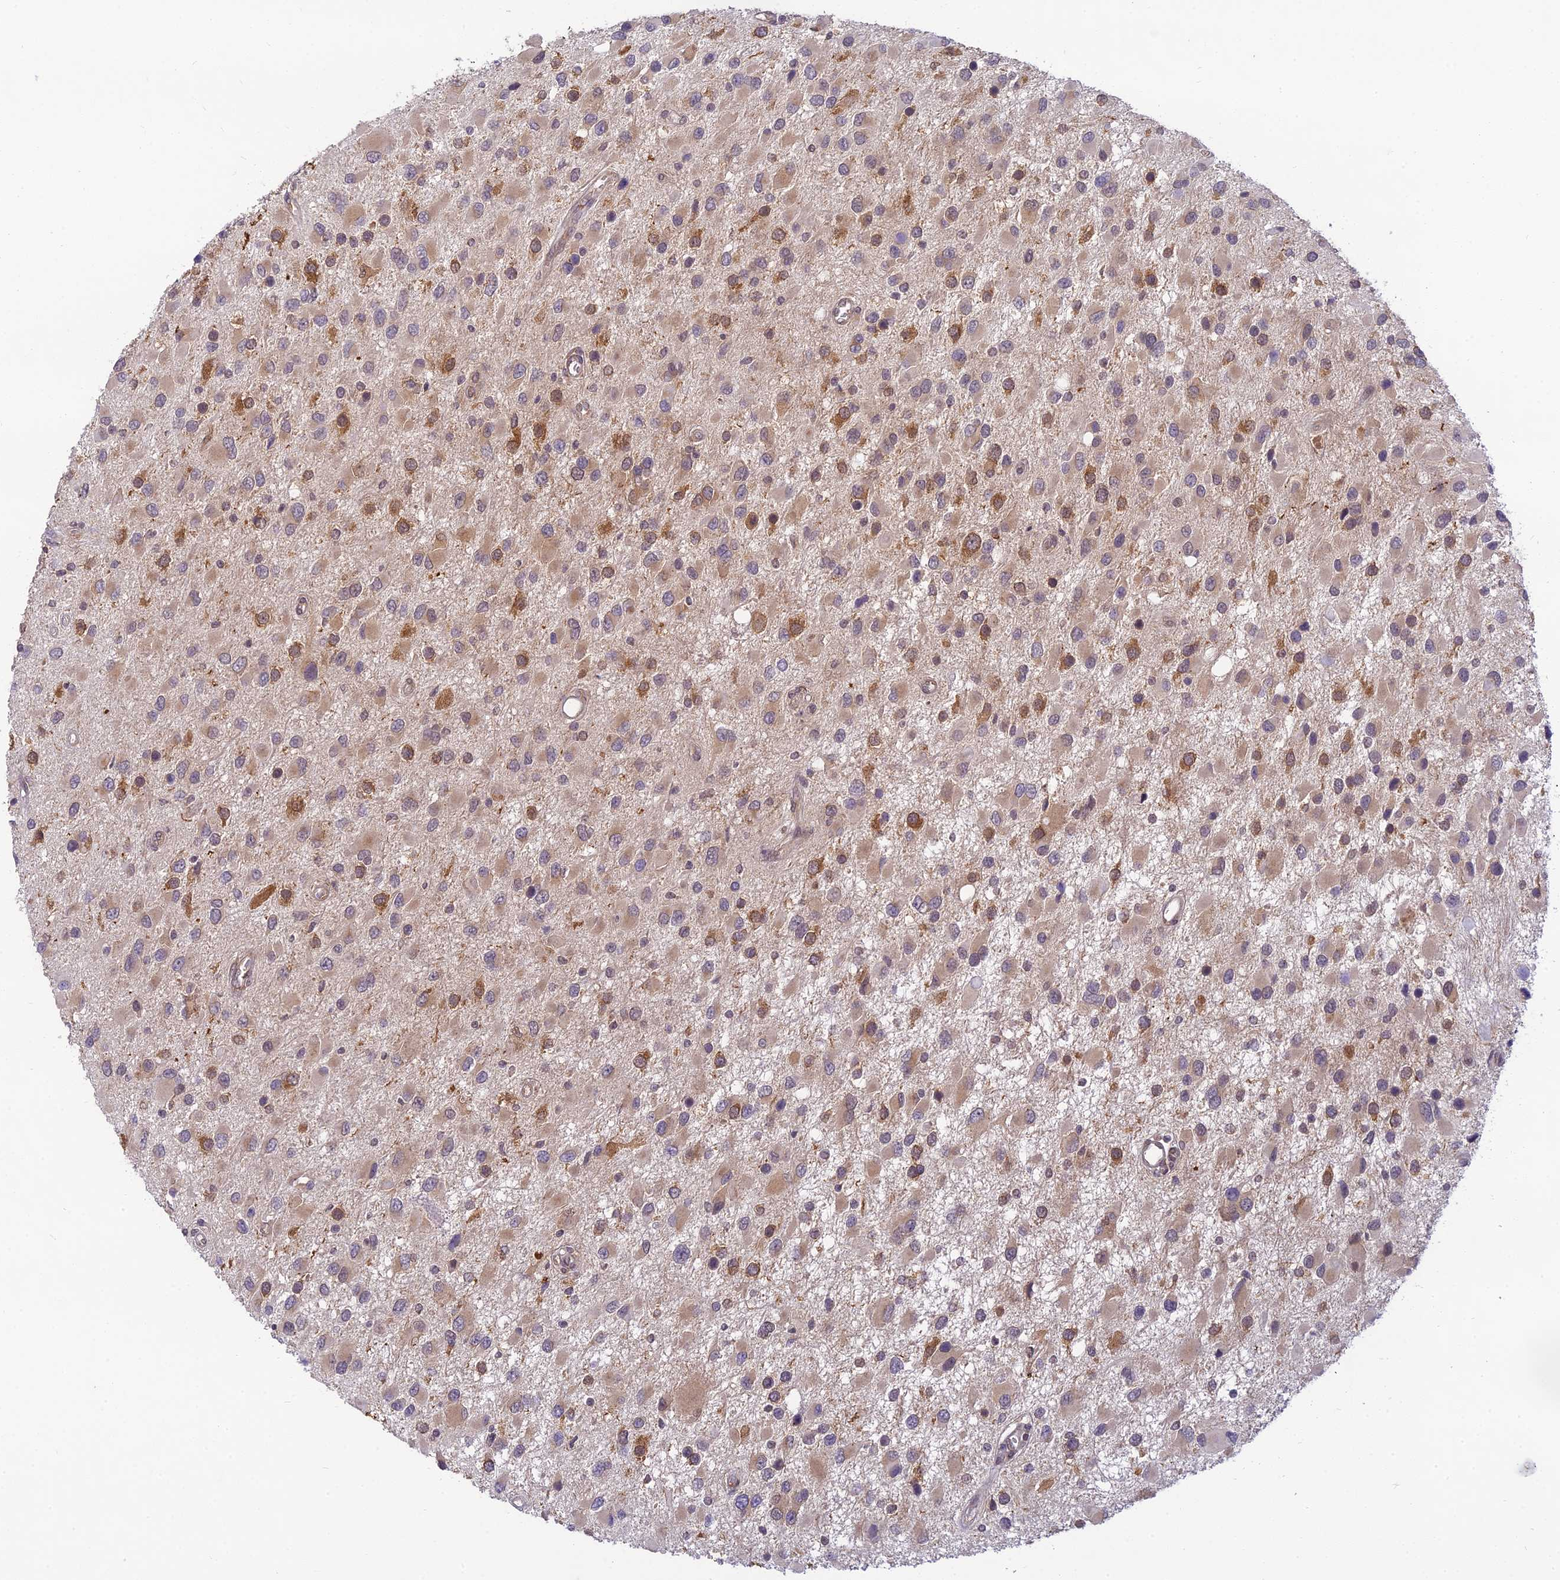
{"staining": {"intensity": "moderate", "quantity": "<25%", "location": "cytoplasmic/membranous"}, "tissue": "glioma", "cell_type": "Tumor cells", "image_type": "cancer", "snomed": [{"axis": "morphology", "description": "Glioma, malignant, High grade"}, {"axis": "topography", "description": "Brain"}], "caption": "A photomicrograph of malignant glioma (high-grade) stained for a protein displays moderate cytoplasmic/membranous brown staining in tumor cells. The staining was performed using DAB, with brown indicating positive protein expression. Nuclei are stained blue with hematoxylin.", "gene": "SKIC8", "patient": {"sex": "male", "age": 53}}